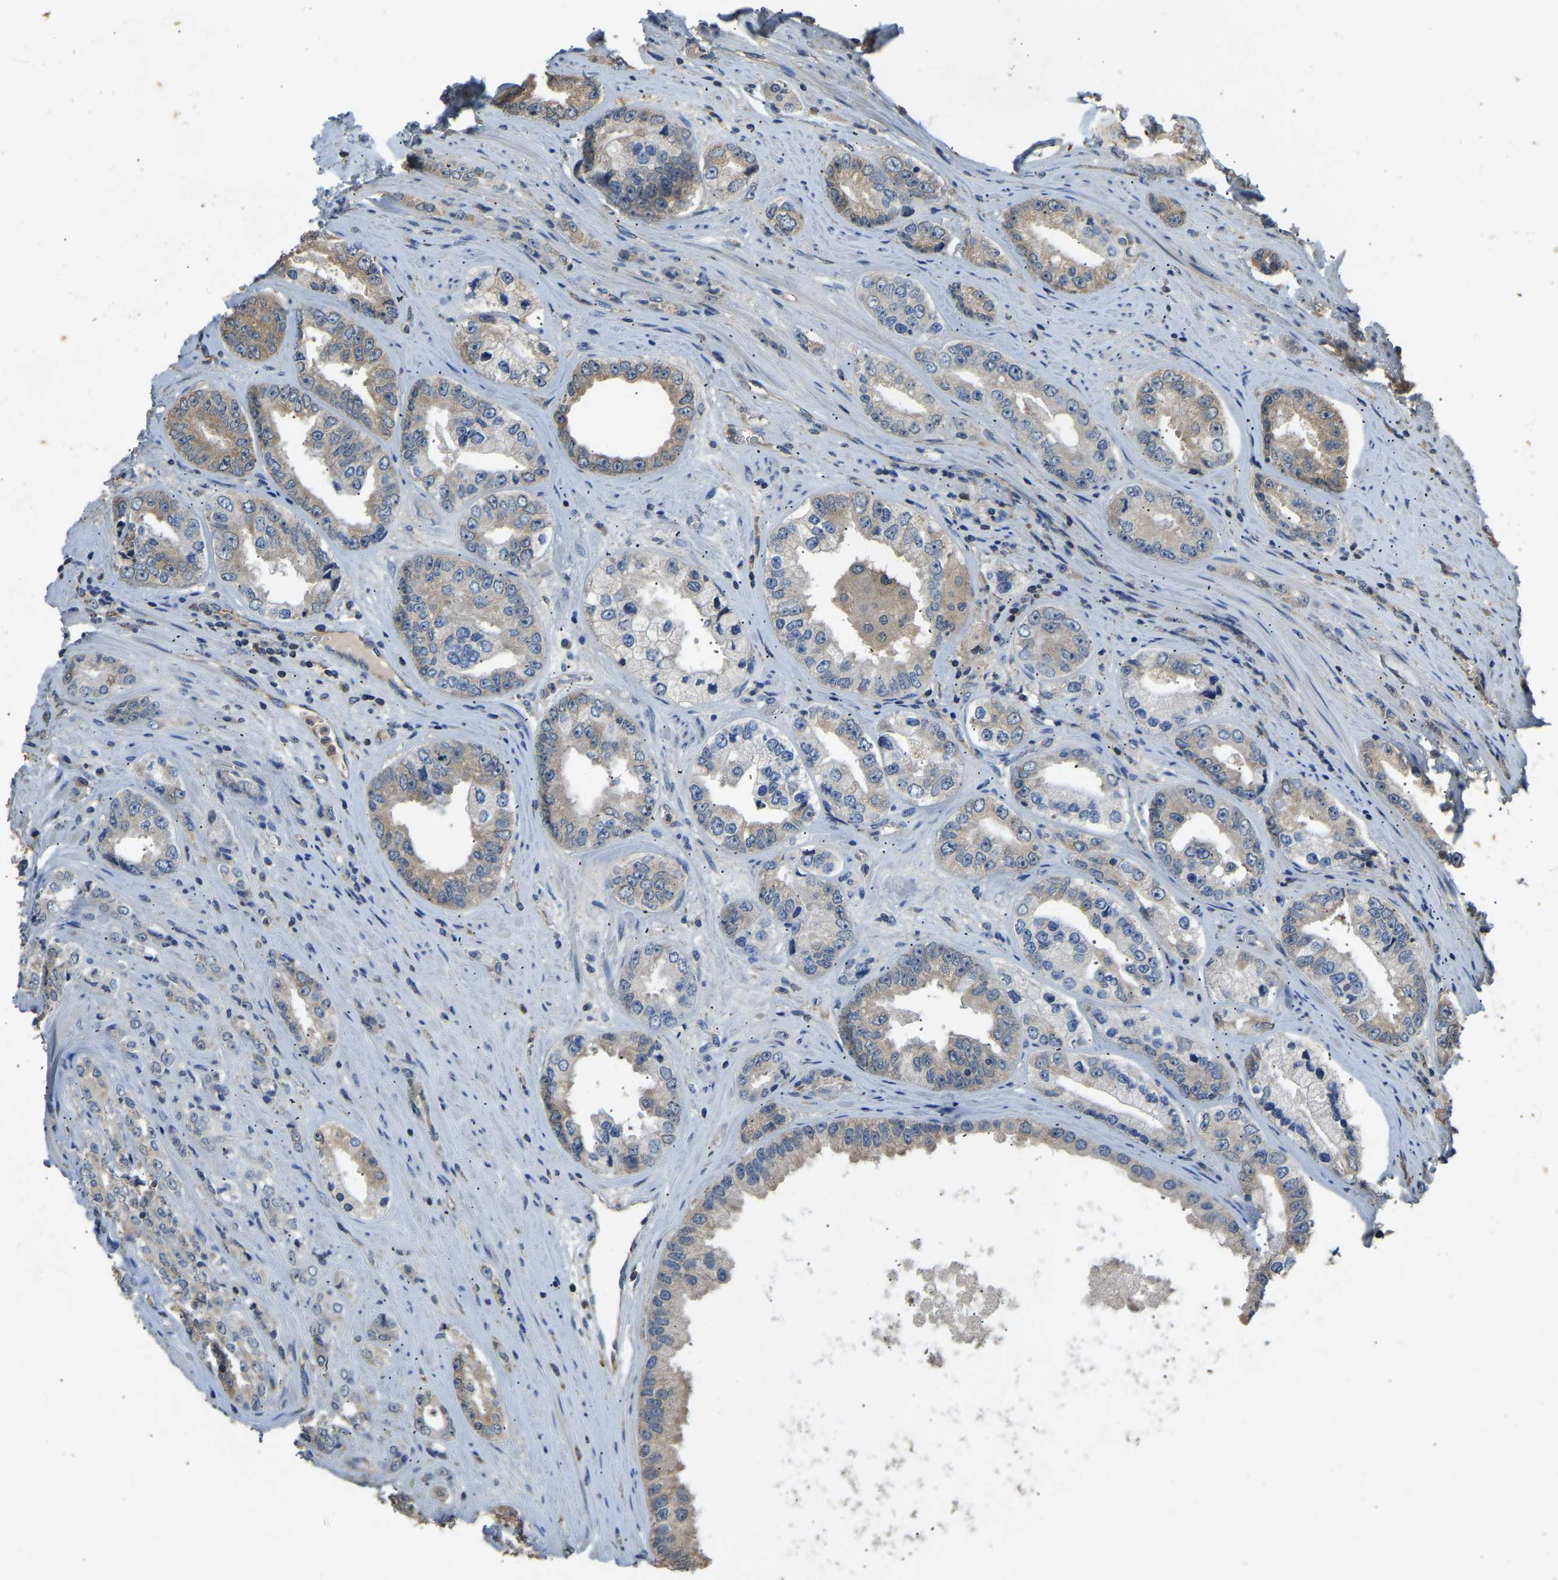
{"staining": {"intensity": "weak", "quantity": "<25%", "location": "cytoplasmic/membranous"}, "tissue": "prostate cancer", "cell_type": "Tumor cells", "image_type": "cancer", "snomed": [{"axis": "morphology", "description": "Adenocarcinoma, High grade"}, {"axis": "topography", "description": "Prostate"}], "caption": "There is no significant expression in tumor cells of high-grade adenocarcinoma (prostate).", "gene": "TUFM", "patient": {"sex": "male", "age": 61}}